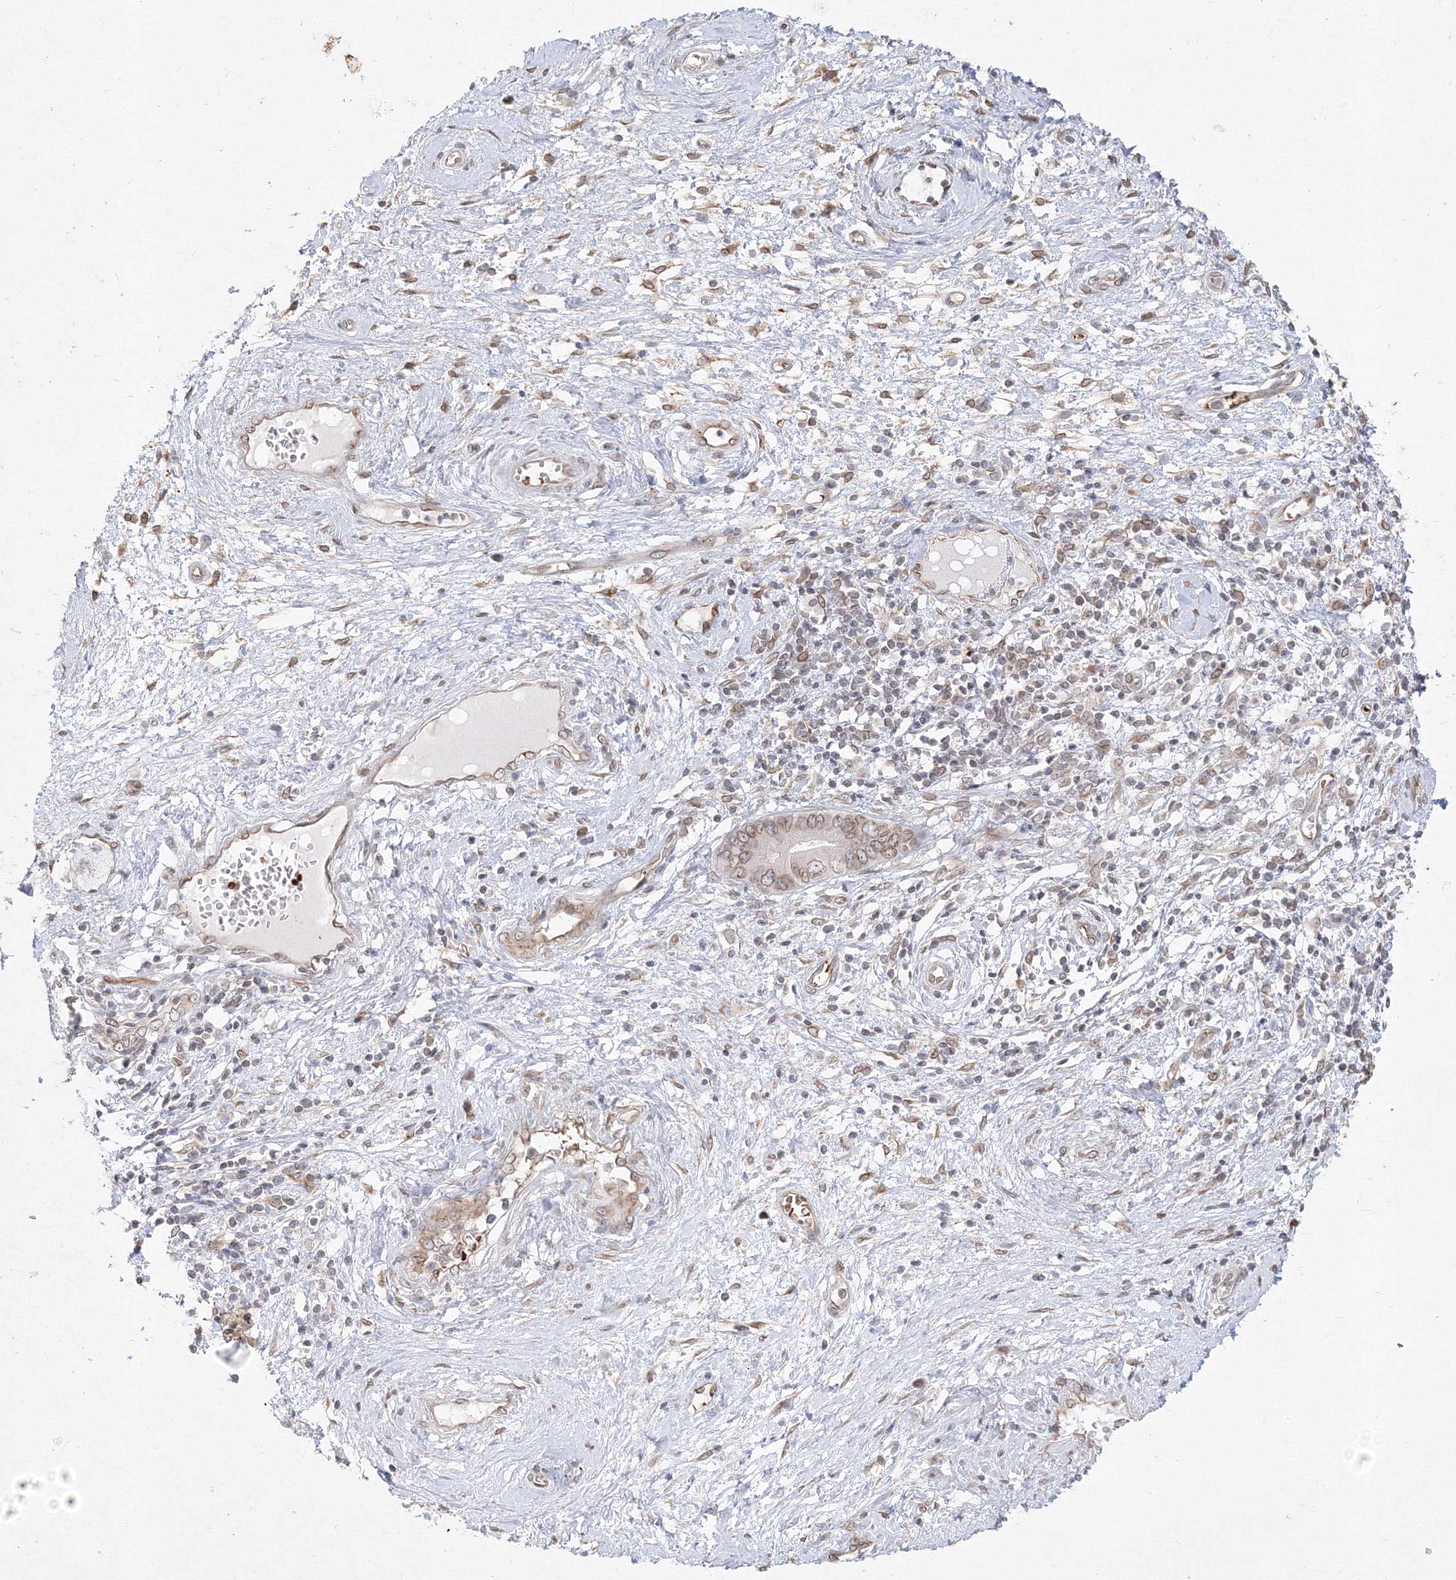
{"staining": {"intensity": "weak", "quantity": ">75%", "location": "cytoplasmic/membranous,nuclear"}, "tissue": "cervical cancer", "cell_type": "Tumor cells", "image_type": "cancer", "snomed": [{"axis": "morphology", "description": "Adenocarcinoma, NOS"}, {"axis": "topography", "description": "Cervix"}], "caption": "A brown stain labels weak cytoplasmic/membranous and nuclear positivity of a protein in human cervical cancer tumor cells.", "gene": "DNAJB2", "patient": {"sex": "female", "age": 44}}